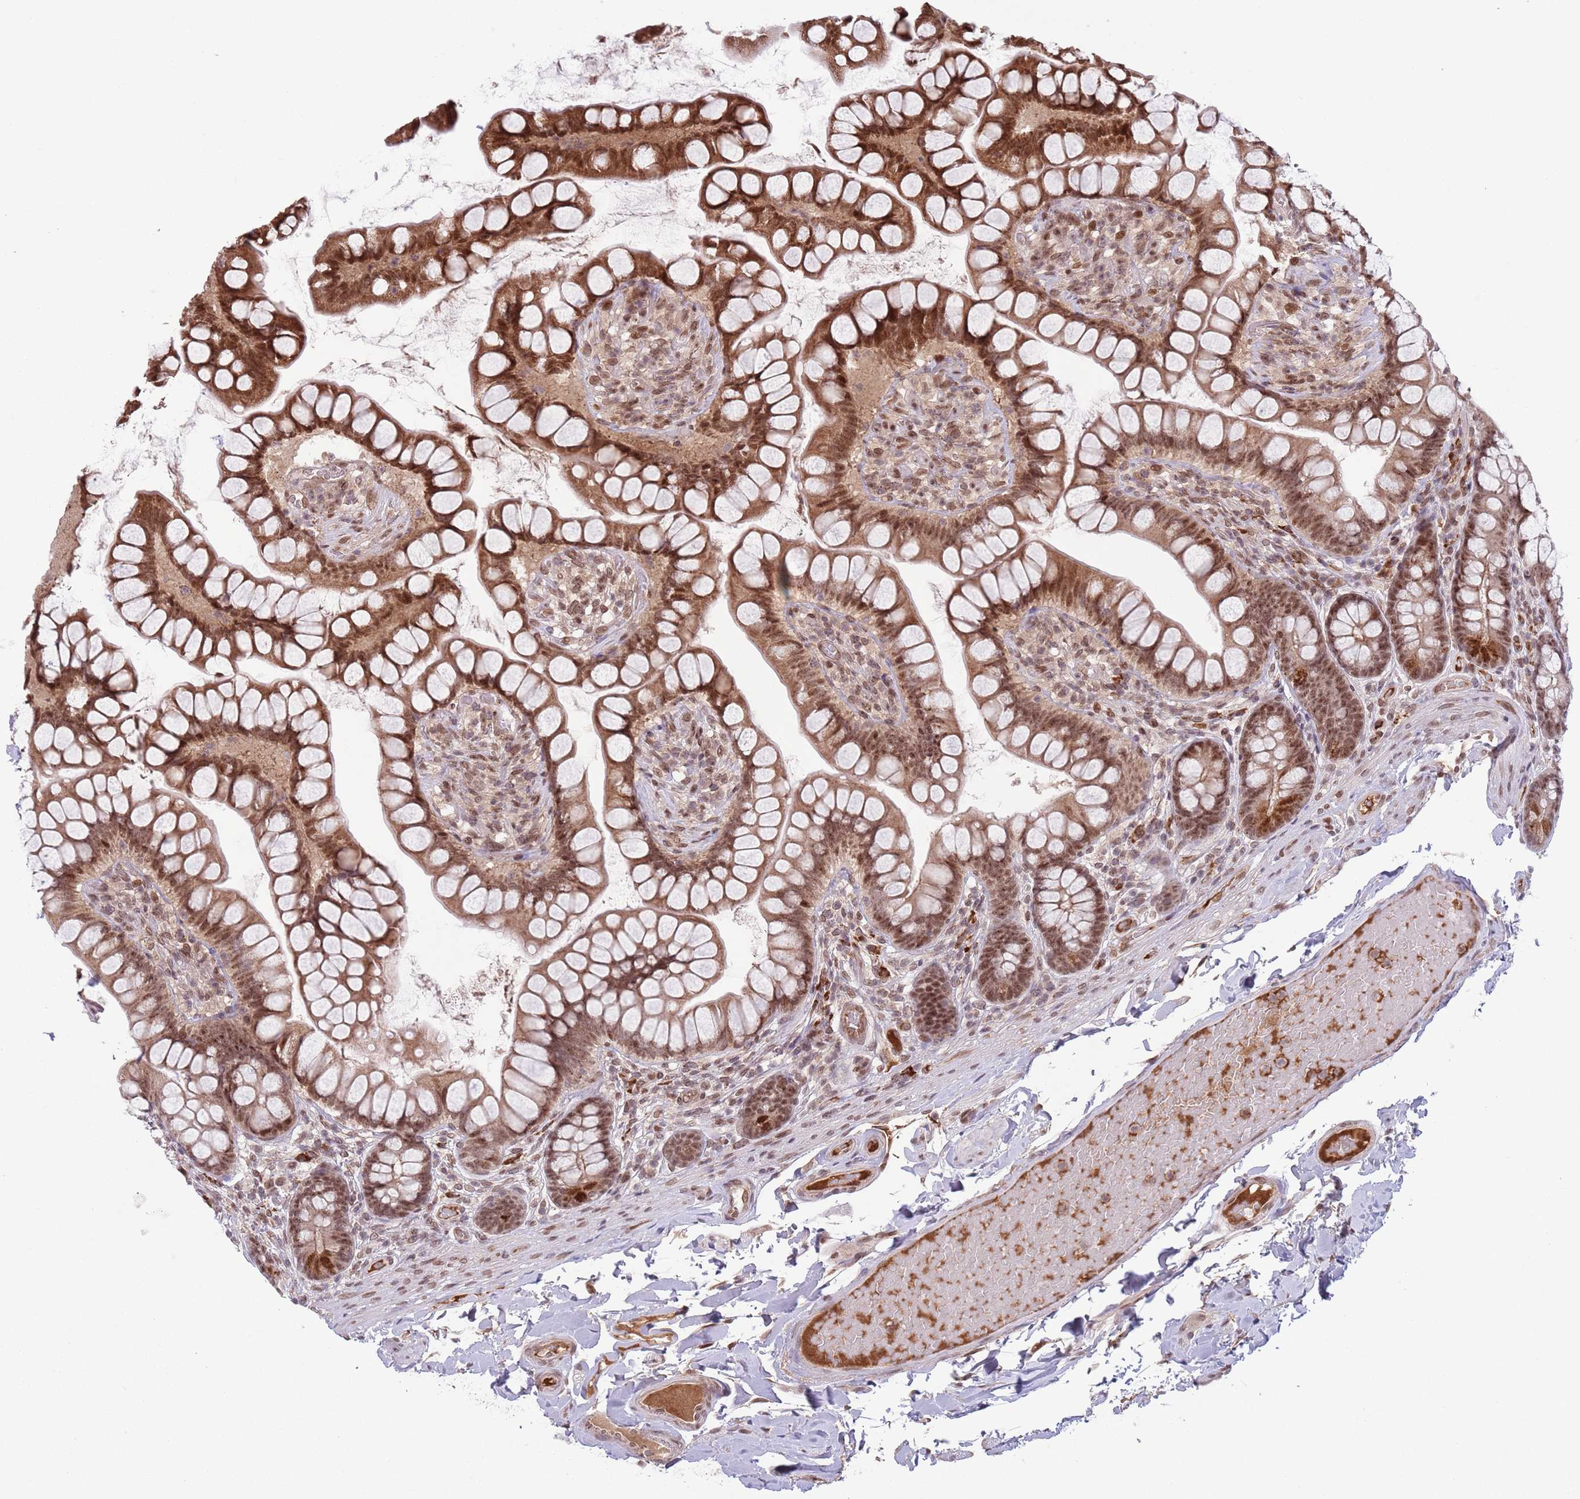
{"staining": {"intensity": "moderate", "quantity": ">75%", "location": "cytoplasmic/membranous,nuclear"}, "tissue": "small intestine", "cell_type": "Glandular cells", "image_type": "normal", "snomed": [{"axis": "morphology", "description": "Normal tissue, NOS"}, {"axis": "topography", "description": "Small intestine"}], "caption": "An immunohistochemistry (IHC) histopathology image of unremarkable tissue is shown. Protein staining in brown labels moderate cytoplasmic/membranous,nuclear positivity in small intestine within glandular cells. The protein of interest is stained brown, and the nuclei are stained in blue (DAB (3,3'-diaminobenzidine) IHC with brightfield microscopy, high magnification).", "gene": "SIPA1L3", "patient": {"sex": "male", "age": 70}}